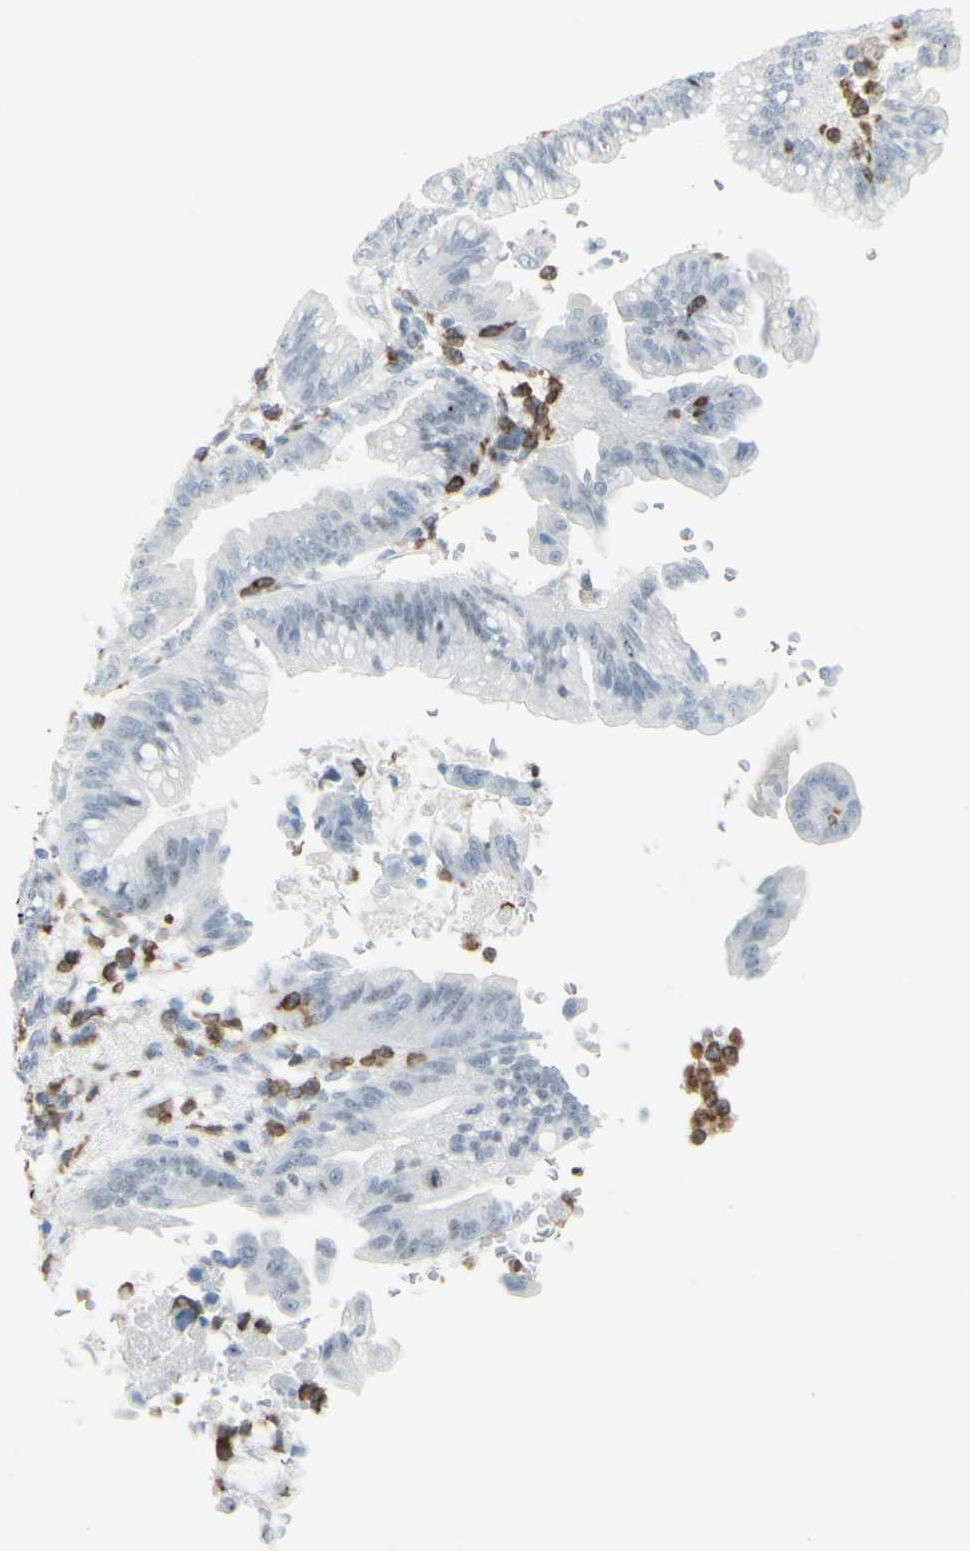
{"staining": {"intensity": "negative", "quantity": "none", "location": "none"}, "tissue": "pancreatic cancer", "cell_type": "Tumor cells", "image_type": "cancer", "snomed": [{"axis": "morphology", "description": "Adenocarcinoma, NOS"}, {"axis": "topography", "description": "Pancreas"}], "caption": "Immunohistochemical staining of pancreatic adenocarcinoma exhibits no significant positivity in tumor cells.", "gene": "NRG1", "patient": {"sex": "male", "age": 70}}